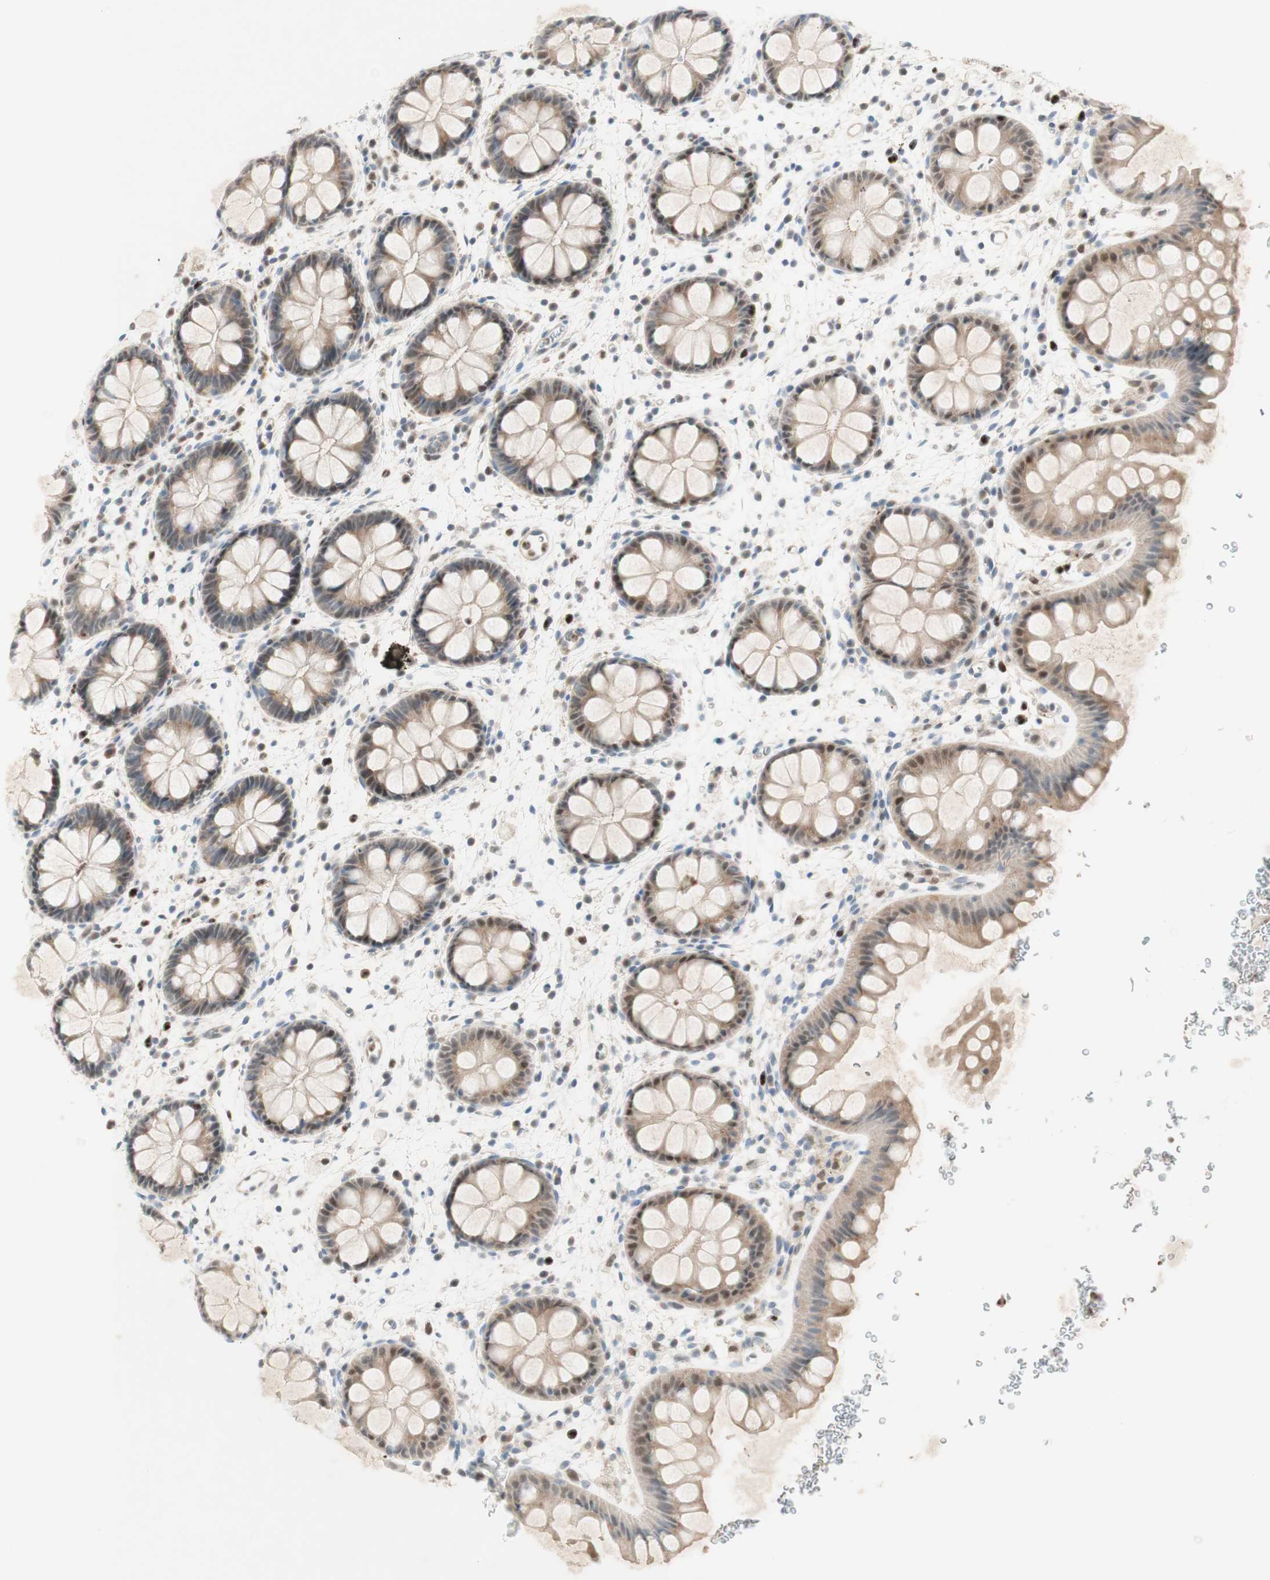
{"staining": {"intensity": "weak", "quantity": "25%-75%", "location": "cytoplasmic/membranous,nuclear"}, "tissue": "rectum", "cell_type": "Glandular cells", "image_type": "normal", "snomed": [{"axis": "morphology", "description": "Normal tissue, NOS"}, {"axis": "topography", "description": "Rectum"}], "caption": "Rectum stained for a protein shows weak cytoplasmic/membranous,nuclear positivity in glandular cells. (Stains: DAB (3,3'-diaminobenzidine) in brown, nuclei in blue, Microscopy: brightfield microscopy at high magnification).", "gene": "RFNG", "patient": {"sex": "female", "age": 24}}